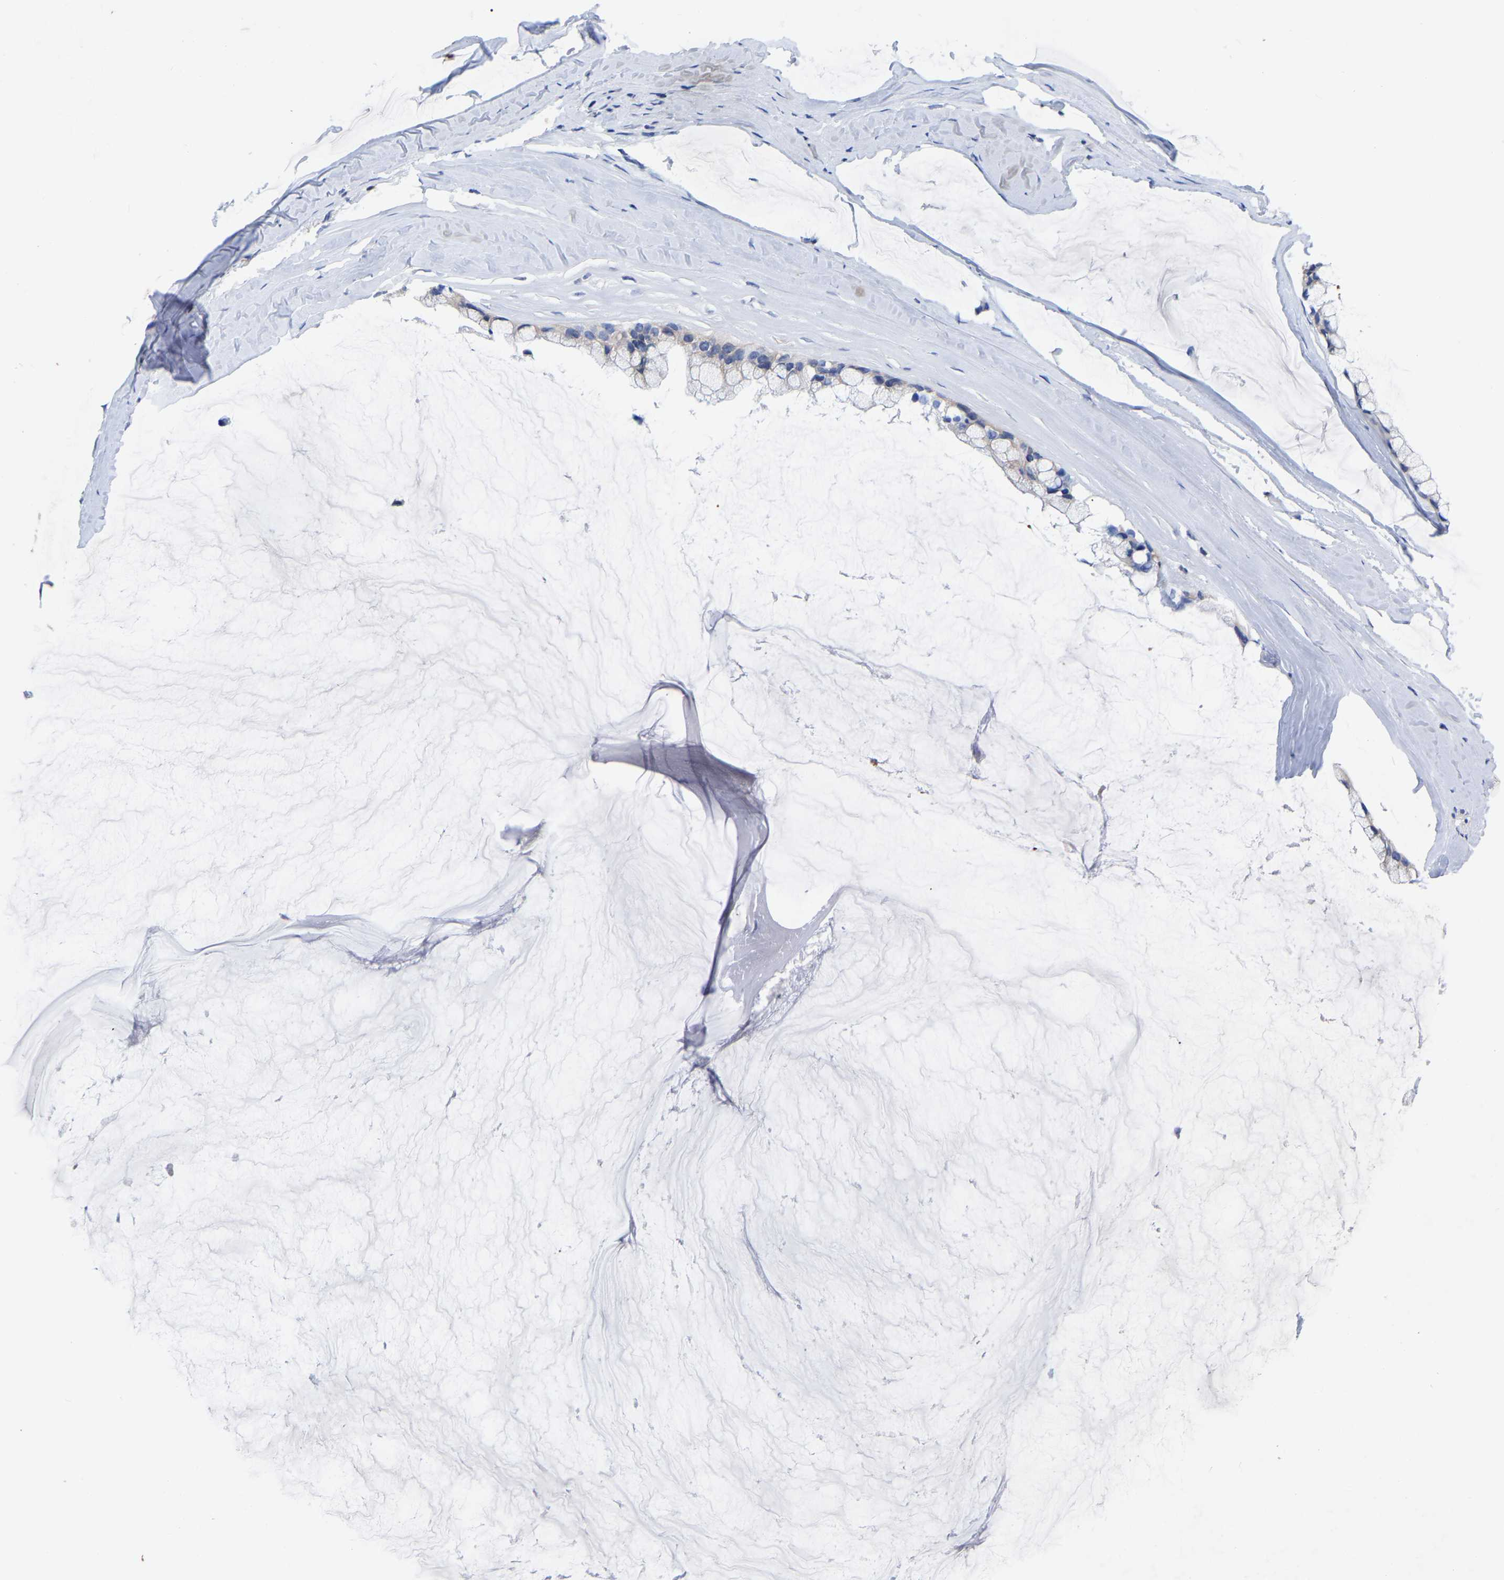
{"staining": {"intensity": "negative", "quantity": "none", "location": "none"}, "tissue": "ovarian cancer", "cell_type": "Tumor cells", "image_type": "cancer", "snomed": [{"axis": "morphology", "description": "Cystadenocarcinoma, mucinous, NOS"}, {"axis": "topography", "description": "Ovary"}], "caption": "The image displays no significant staining in tumor cells of mucinous cystadenocarcinoma (ovarian).", "gene": "PTPN7", "patient": {"sex": "female", "age": 39}}